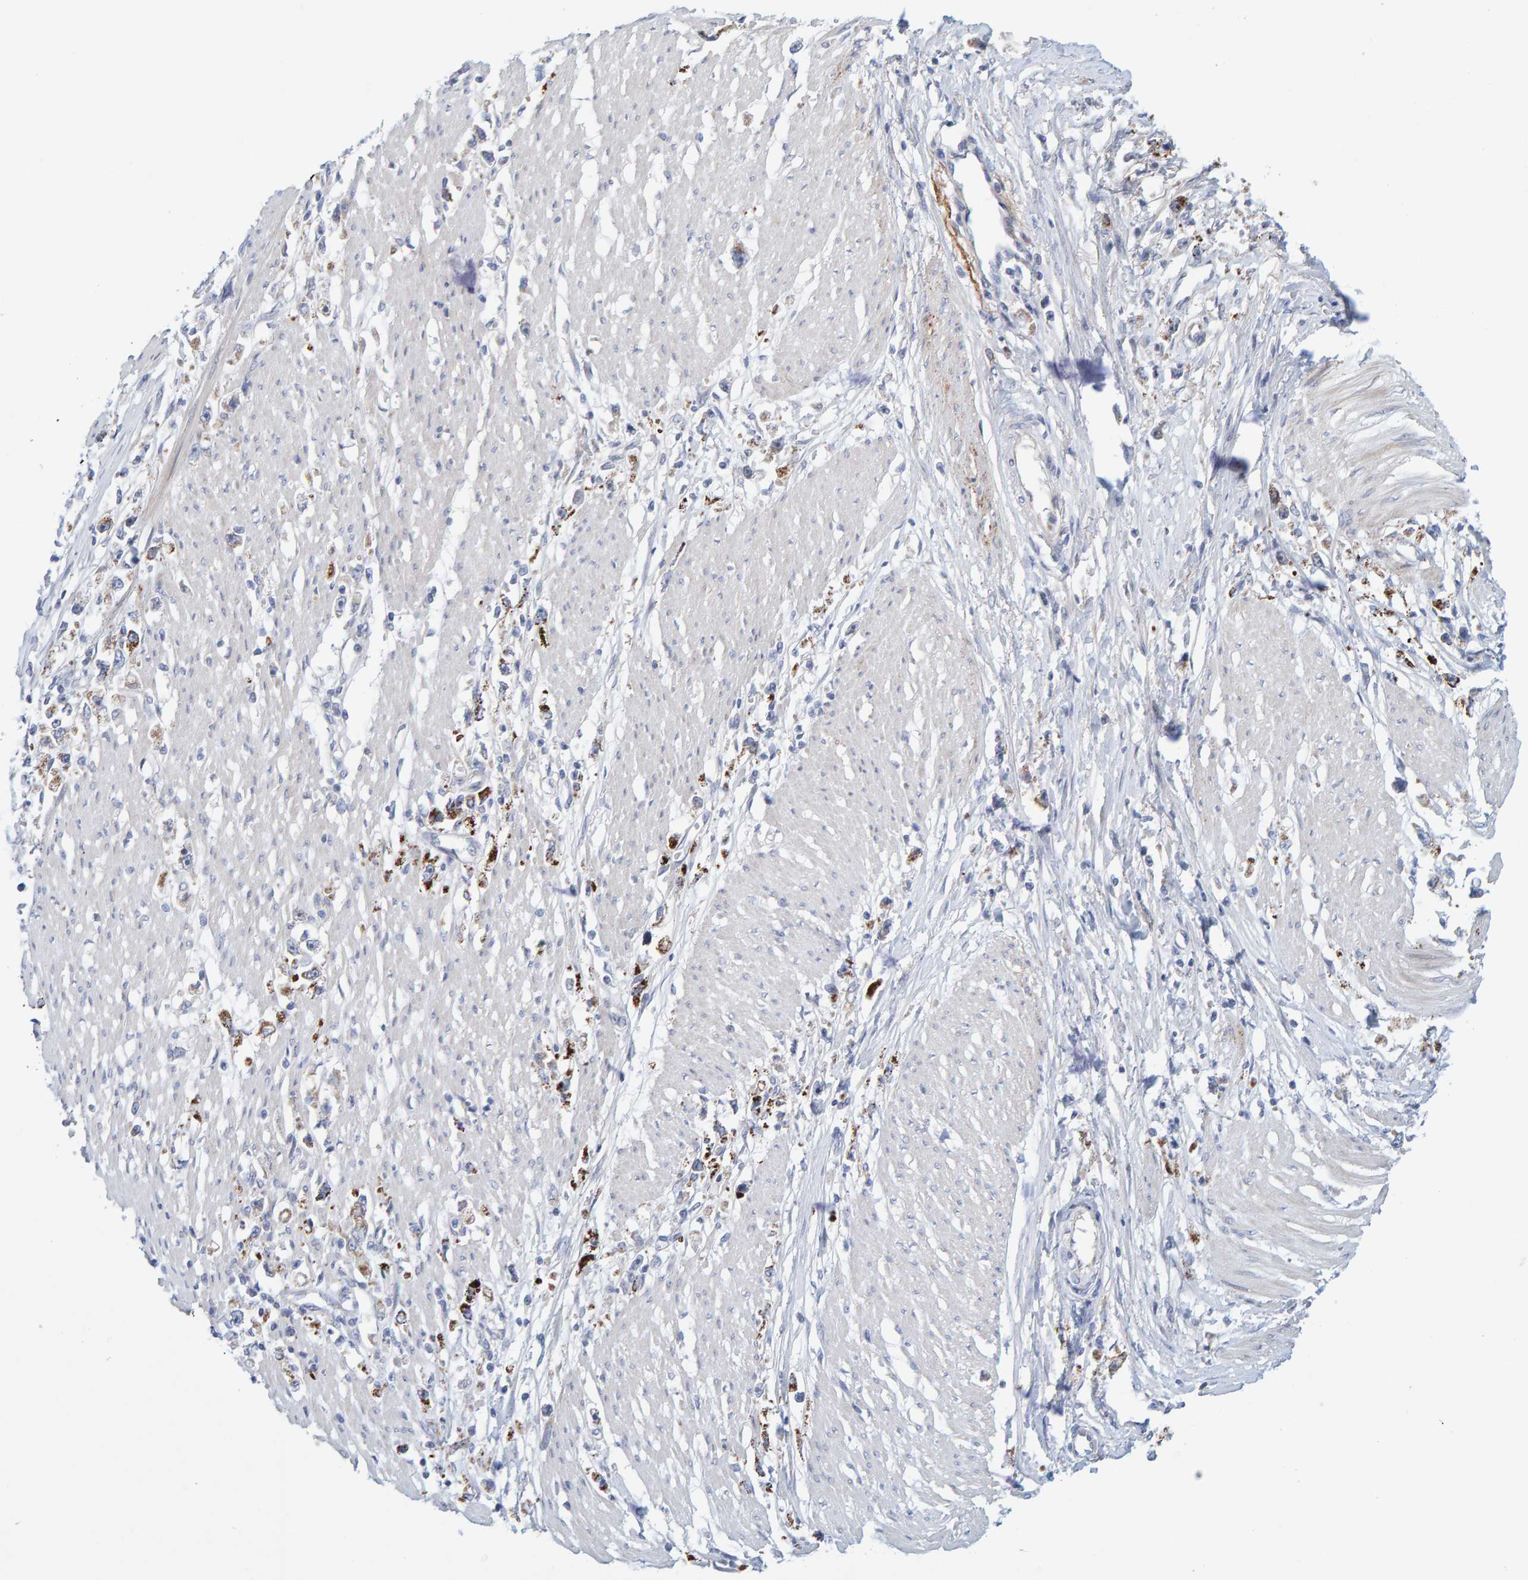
{"staining": {"intensity": "moderate", "quantity": "25%-75%", "location": "cytoplasmic/membranous"}, "tissue": "stomach cancer", "cell_type": "Tumor cells", "image_type": "cancer", "snomed": [{"axis": "morphology", "description": "Adenocarcinoma, NOS"}, {"axis": "topography", "description": "Stomach"}], "caption": "Immunohistochemistry (IHC) of adenocarcinoma (stomach) exhibits medium levels of moderate cytoplasmic/membranous staining in approximately 25%-75% of tumor cells.", "gene": "ZC3H3", "patient": {"sex": "female", "age": 59}}